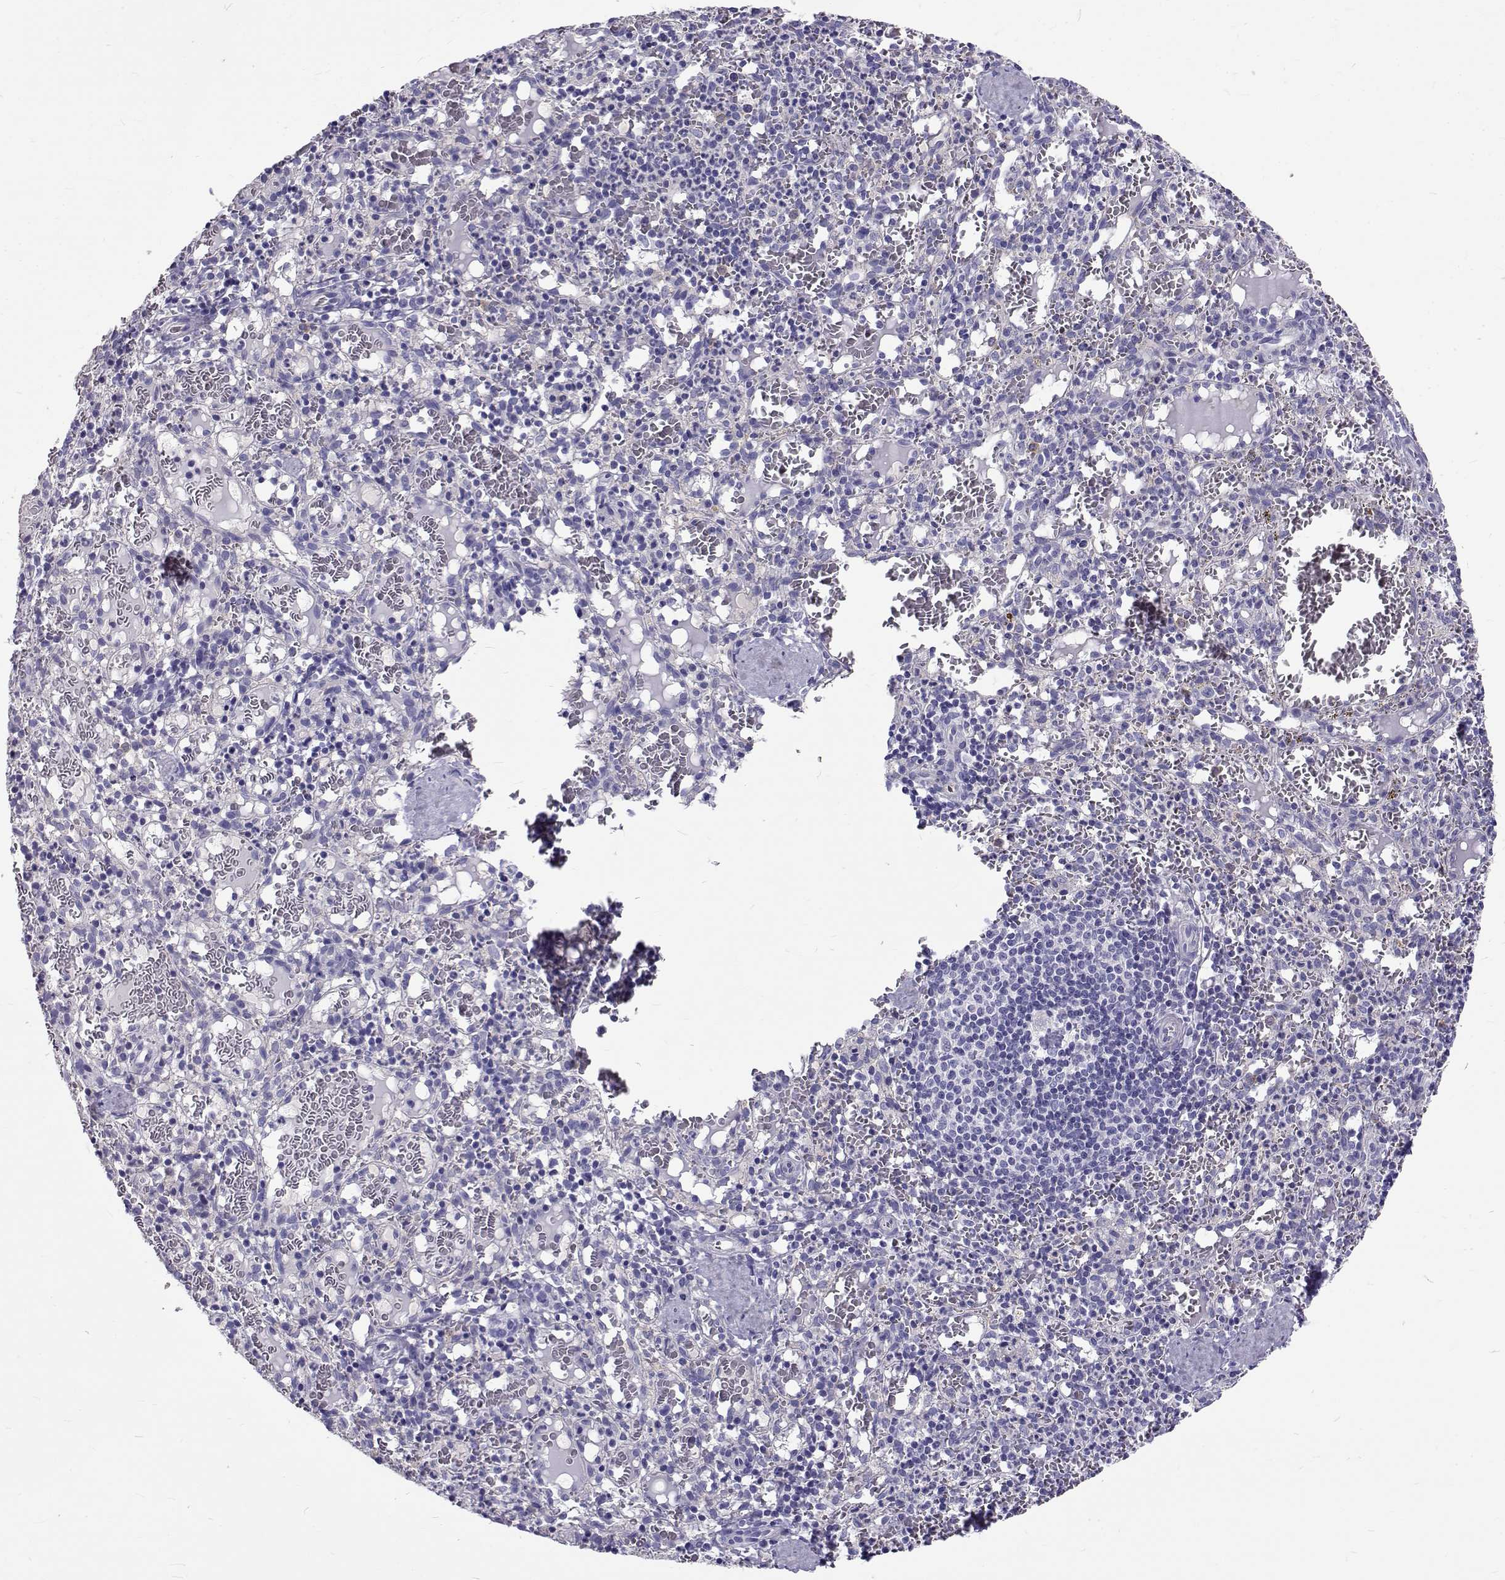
{"staining": {"intensity": "negative", "quantity": "none", "location": "none"}, "tissue": "spleen", "cell_type": "Cells in red pulp", "image_type": "normal", "snomed": [{"axis": "morphology", "description": "Normal tissue, NOS"}, {"axis": "topography", "description": "Spleen"}], "caption": "Spleen stained for a protein using IHC shows no positivity cells in red pulp.", "gene": "IGSF1", "patient": {"sex": "male", "age": 11}}